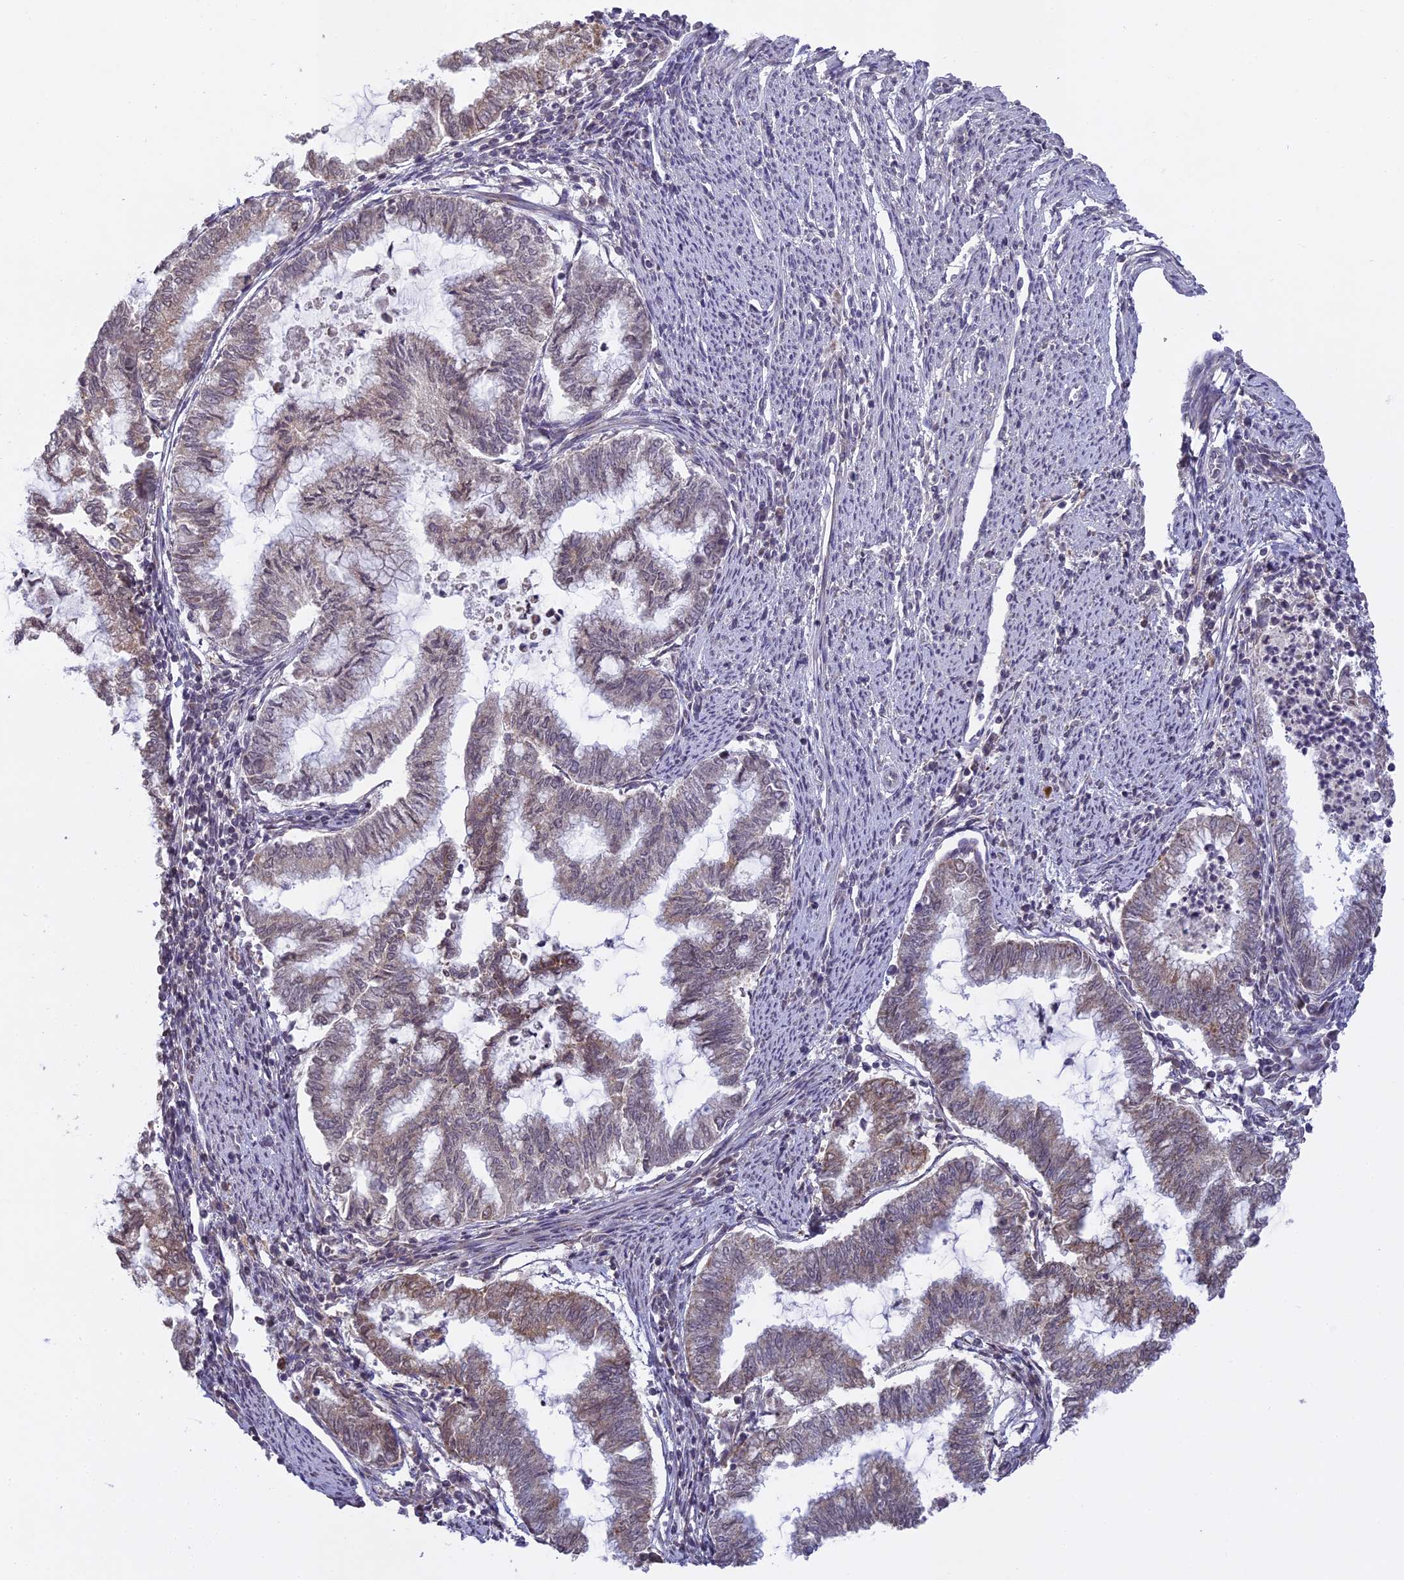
{"staining": {"intensity": "moderate", "quantity": "<25%", "location": "cytoplasmic/membranous"}, "tissue": "endometrial cancer", "cell_type": "Tumor cells", "image_type": "cancer", "snomed": [{"axis": "morphology", "description": "Adenocarcinoma, NOS"}, {"axis": "topography", "description": "Endometrium"}], "caption": "IHC (DAB) staining of endometrial cancer demonstrates moderate cytoplasmic/membranous protein staining in approximately <25% of tumor cells. The staining is performed using DAB (3,3'-diaminobenzidine) brown chromogen to label protein expression. The nuclei are counter-stained blue using hematoxylin.", "gene": "ERG28", "patient": {"sex": "female", "age": 79}}